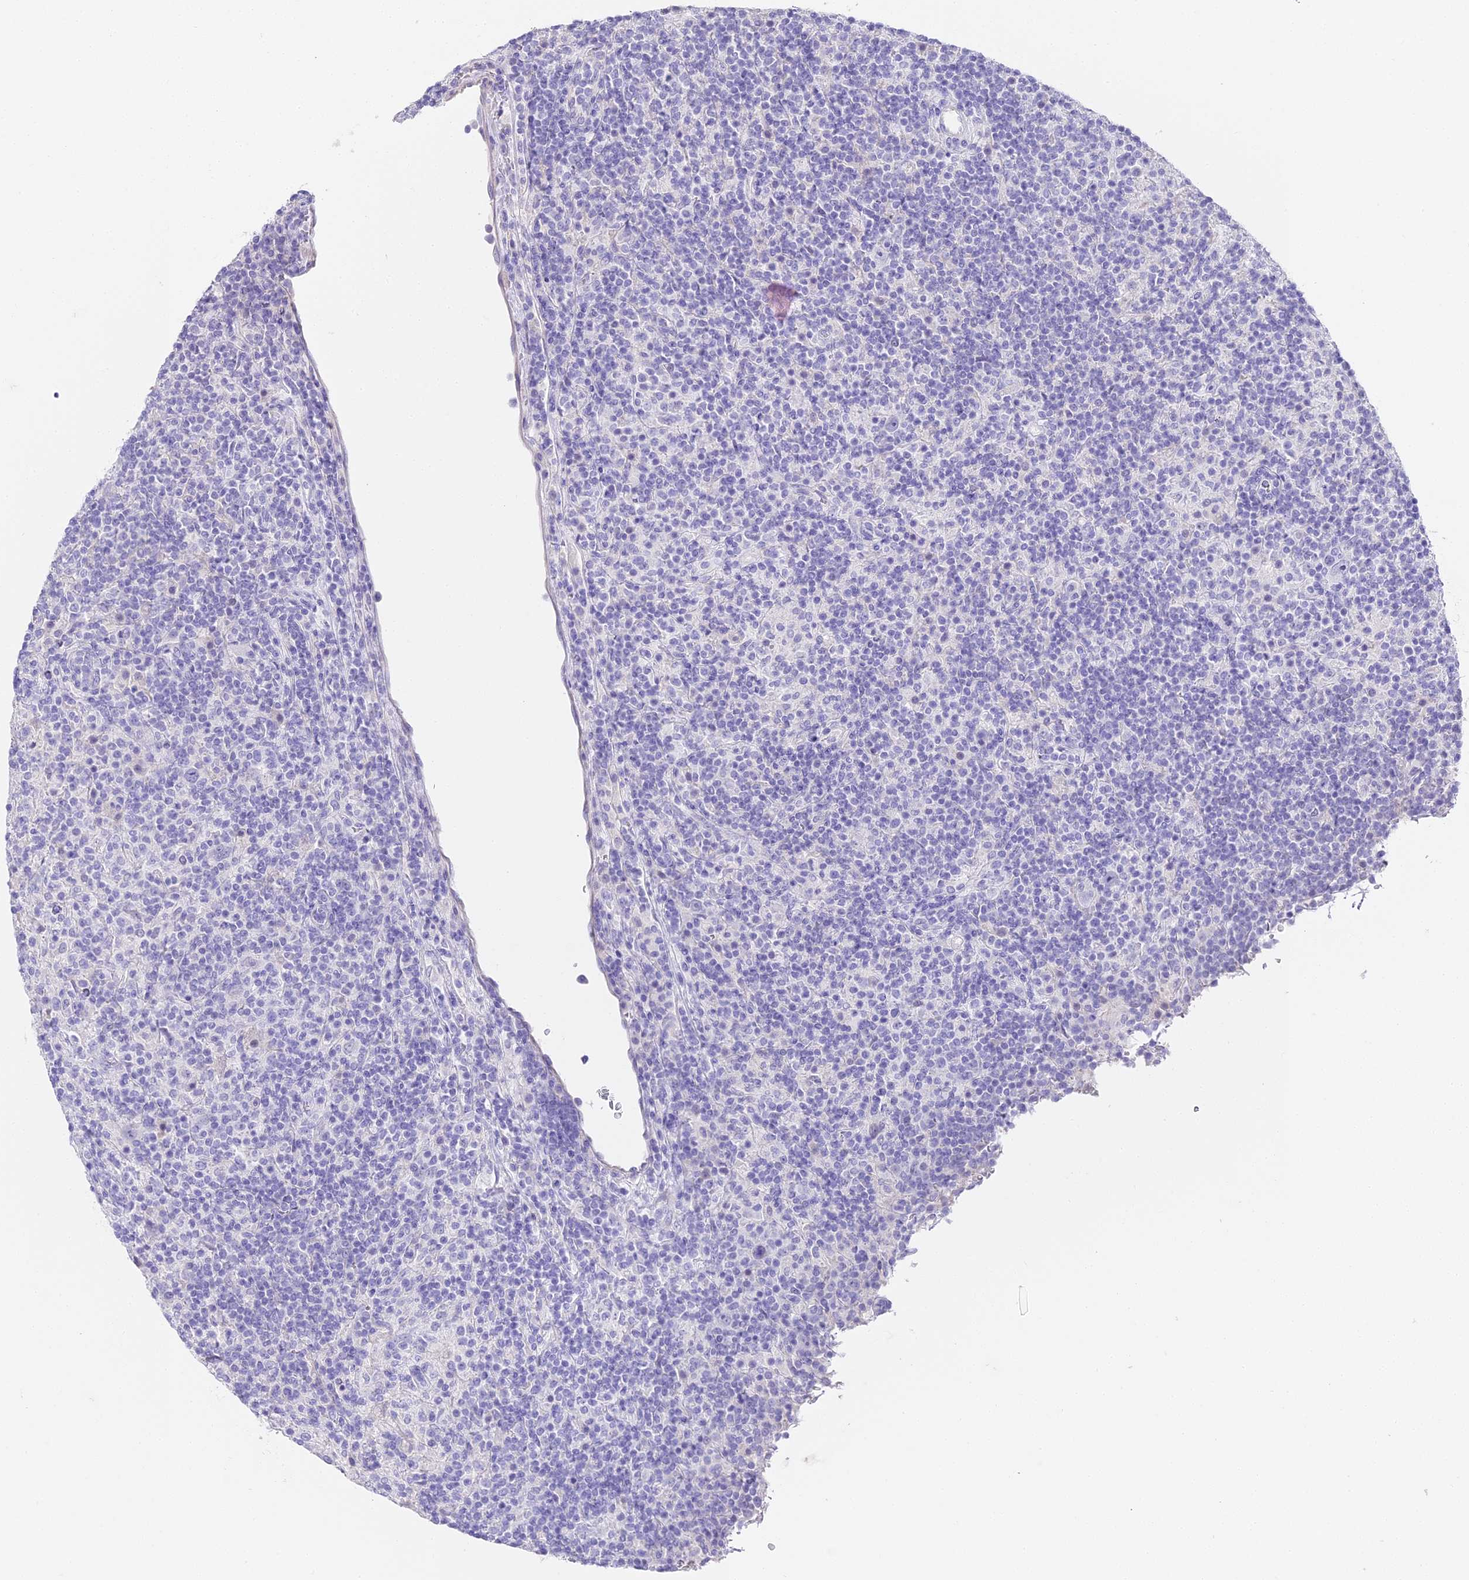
{"staining": {"intensity": "negative", "quantity": "none", "location": "none"}, "tissue": "lymphoma", "cell_type": "Tumor cells", "image_type": "cancer", "snomed": [{"axis": "morphology", "description": "Hodgkin's disease, NOS"}, {"axis": "topography", "description": "Lymph node"}], "caption": "This is an immunohistochemistry (IHC) histopathology image of human Hodgkin's disease. There is no staining in tumor cells.", "gene": "ABHD14A-ACY1", "patient": {"sex": "male", "age": 70}}